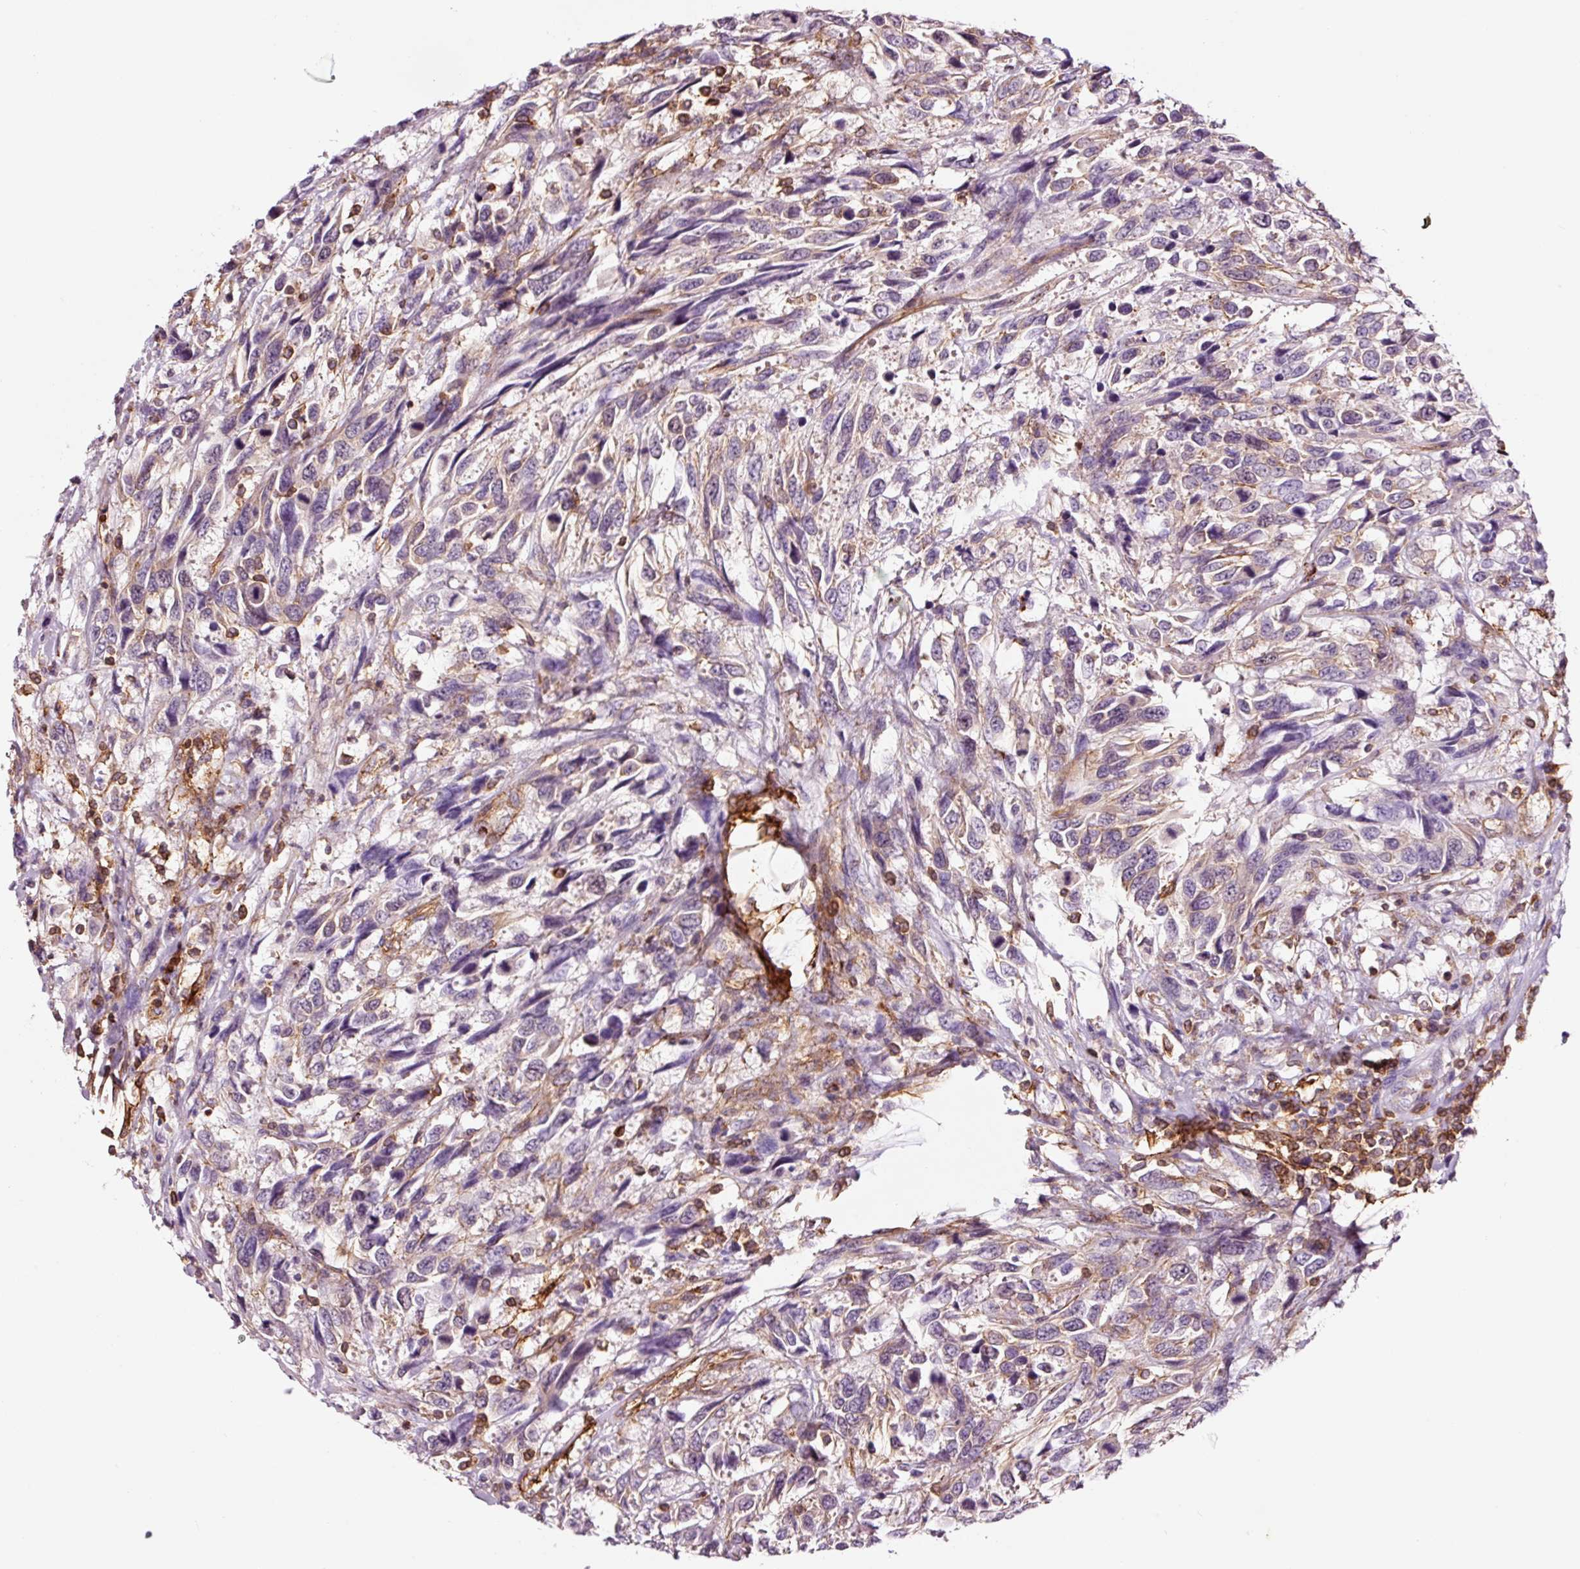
{"staining": {"intensity": "moderate", "quantity": "<25%", "location": "cytoplasmic/membranous"}, "tissue": "urothelial cancer", "cell_type": "Tumor cells", "image_type": "cancer", "snomed": [{"axis": "morphology", "description": "Urothelial carcinoma, High grade"}, {"axis": "topography", "description": "Urinary bladder"}], "caption": "Immunohistochemical staining of high-grade urothelial carcinoma displays low levels of moderate cytoplasmic/membranous expression in about <25% of tumor cells. The staining is performed using DAB brown chromogen to label protein expression. The nuclei are counter-stained blue using hematoxylin.", "gene": "ADD3", "patient": {"sex": "female", "age": 70}}